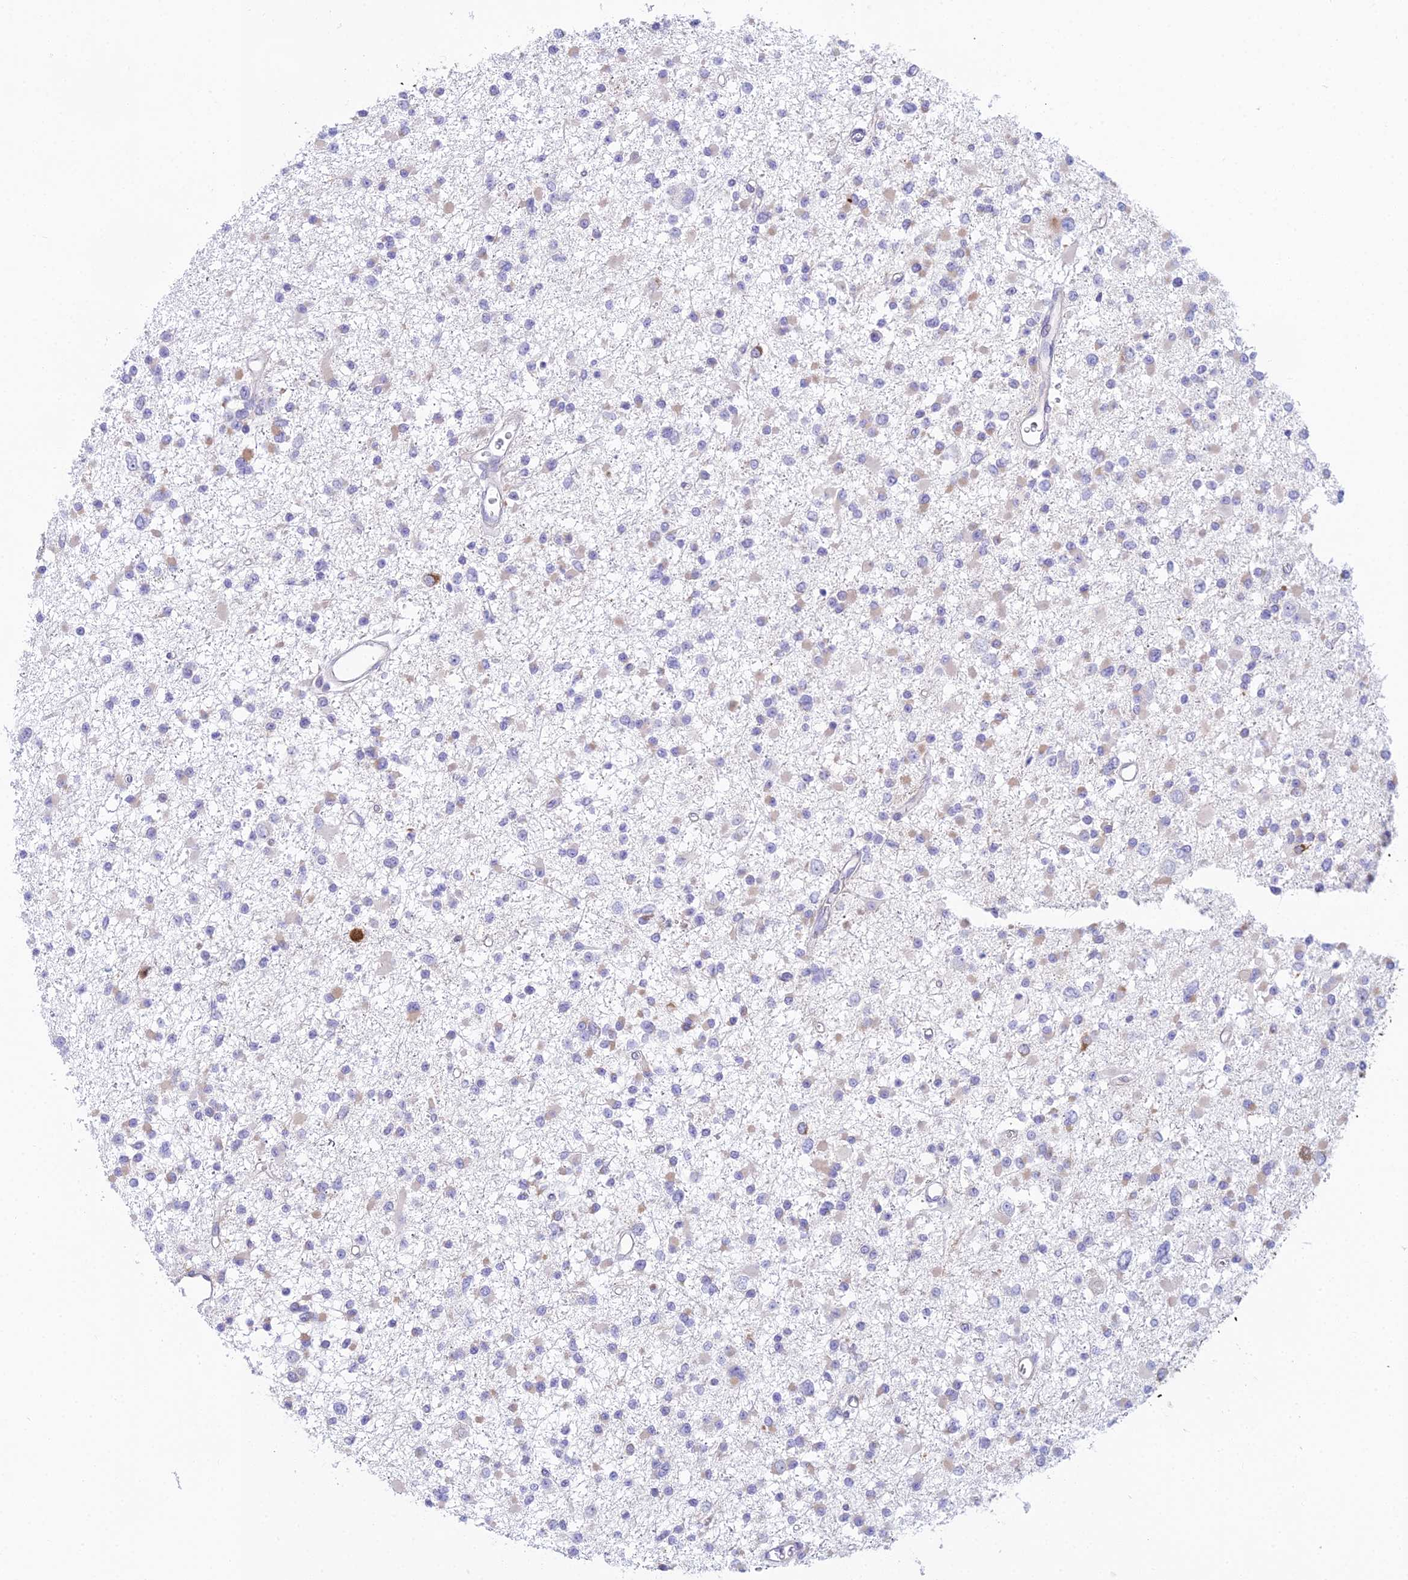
{"staining": {"intensity": "weak", "quantity": "<25%", "location": "cytoplasmic/membranous"}, "tissue": "glioma", "cell_type": "Tumor cells", "image_type": "cancer", "snomed": [{"axis": "morphology", "description": "Glioma, malignant, Low grade"}, {"axis": "topography", "description": "Brain"}], "caption": "Tumor cells show no significant protein staining in malignant glioma (low-grade).", "gene": "HM13", "patient": {"sex": "female", "age": 22}}